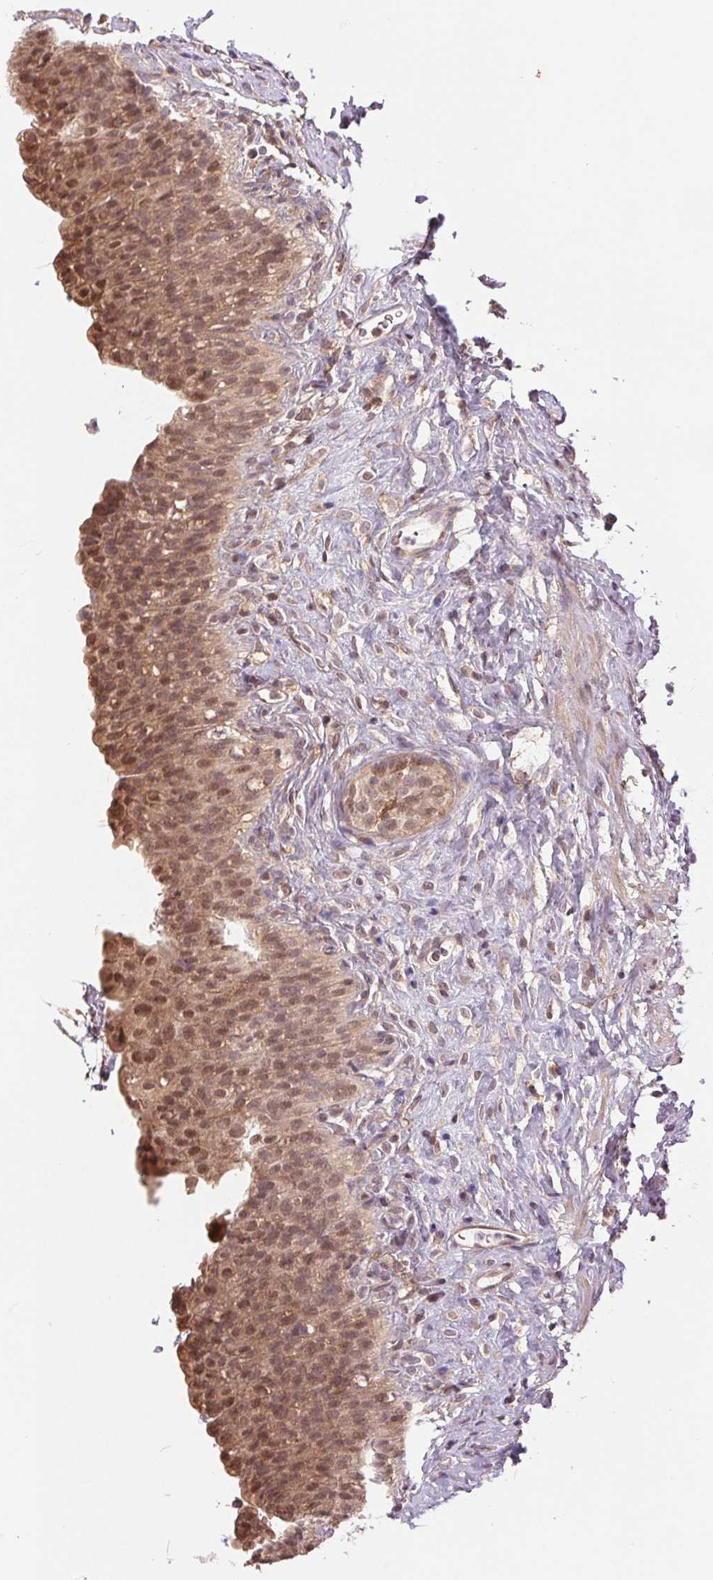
{"staining": {"intensity": "moderate", "quantity": ">75%", "location": "cytoplasmic/membranous,nuclear"}, "tissue": "urinary bladder", "cell_type": "Urothelial cells", "image_type": "normal", "snomed": [{"axis": "morphology", "description": "Normal tissue, NOS"}, {"axis": "topography", "description": "Urinary bladder"}, {"axis": "topography", "description": "Prostate"}], "caption": "Urothelial cells display medium levels of moderate cytoplasmic/membranous,nuclear staining in about >75% of cells in unremarkable urinary bladder.", "gene": "BTF3L4", "patient": {"sex": "male", "age": 76}}